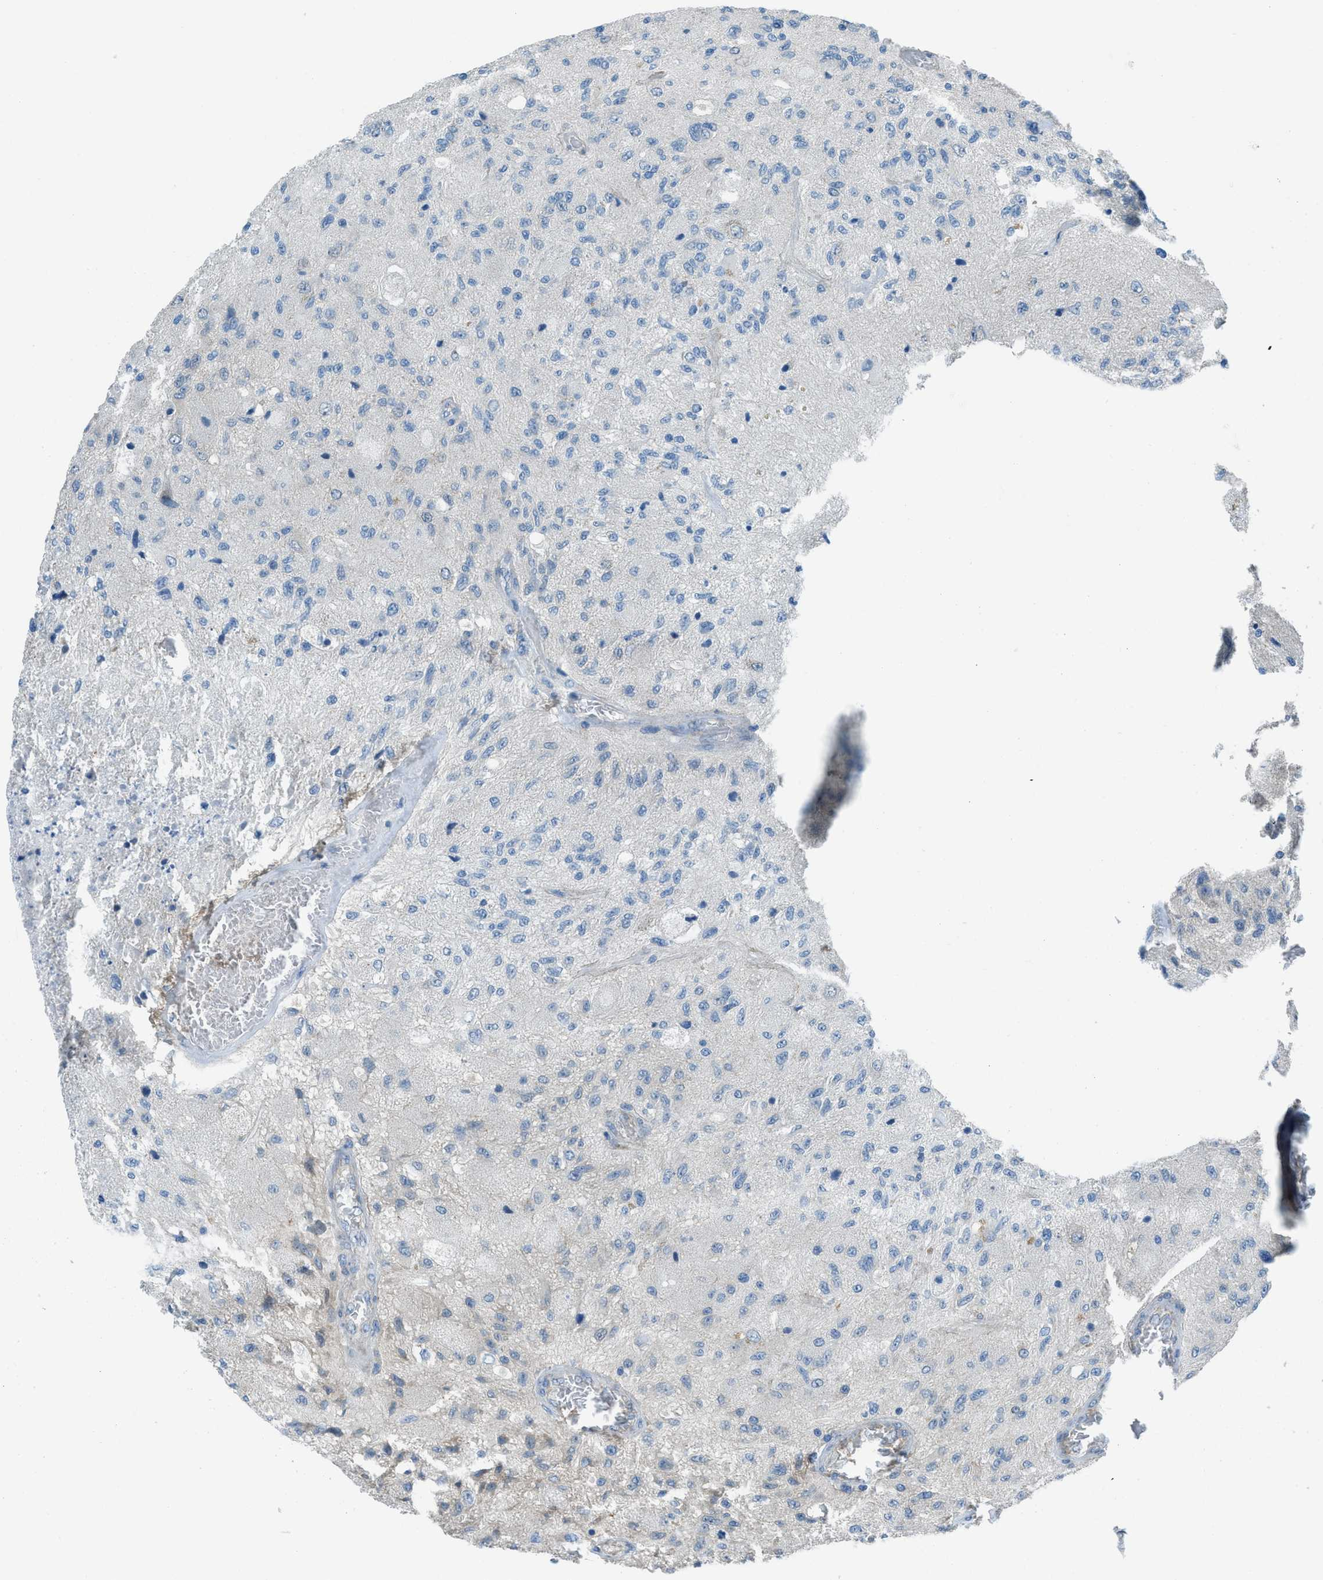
{"staining": {"intensity": "negative", "quantity": "none", "location": "none"}, "tissue": "glioma", "cell_type": "Tumor cells", "image_type": "cancer", "snomed": [{"axis": "morphology", "description": "Normal tissue, NOS"}, {"axis": "morphology", "description": "Glioma, malignant, High grade"}, {"axis": "topography", "description": "Cerebral cortex"}], "caption": "The histopathology image displays no staining of tumor cells in malignant high-grade glioma.", "gene": "PRKN", "patient": {"sex": "male", "age": 77}}